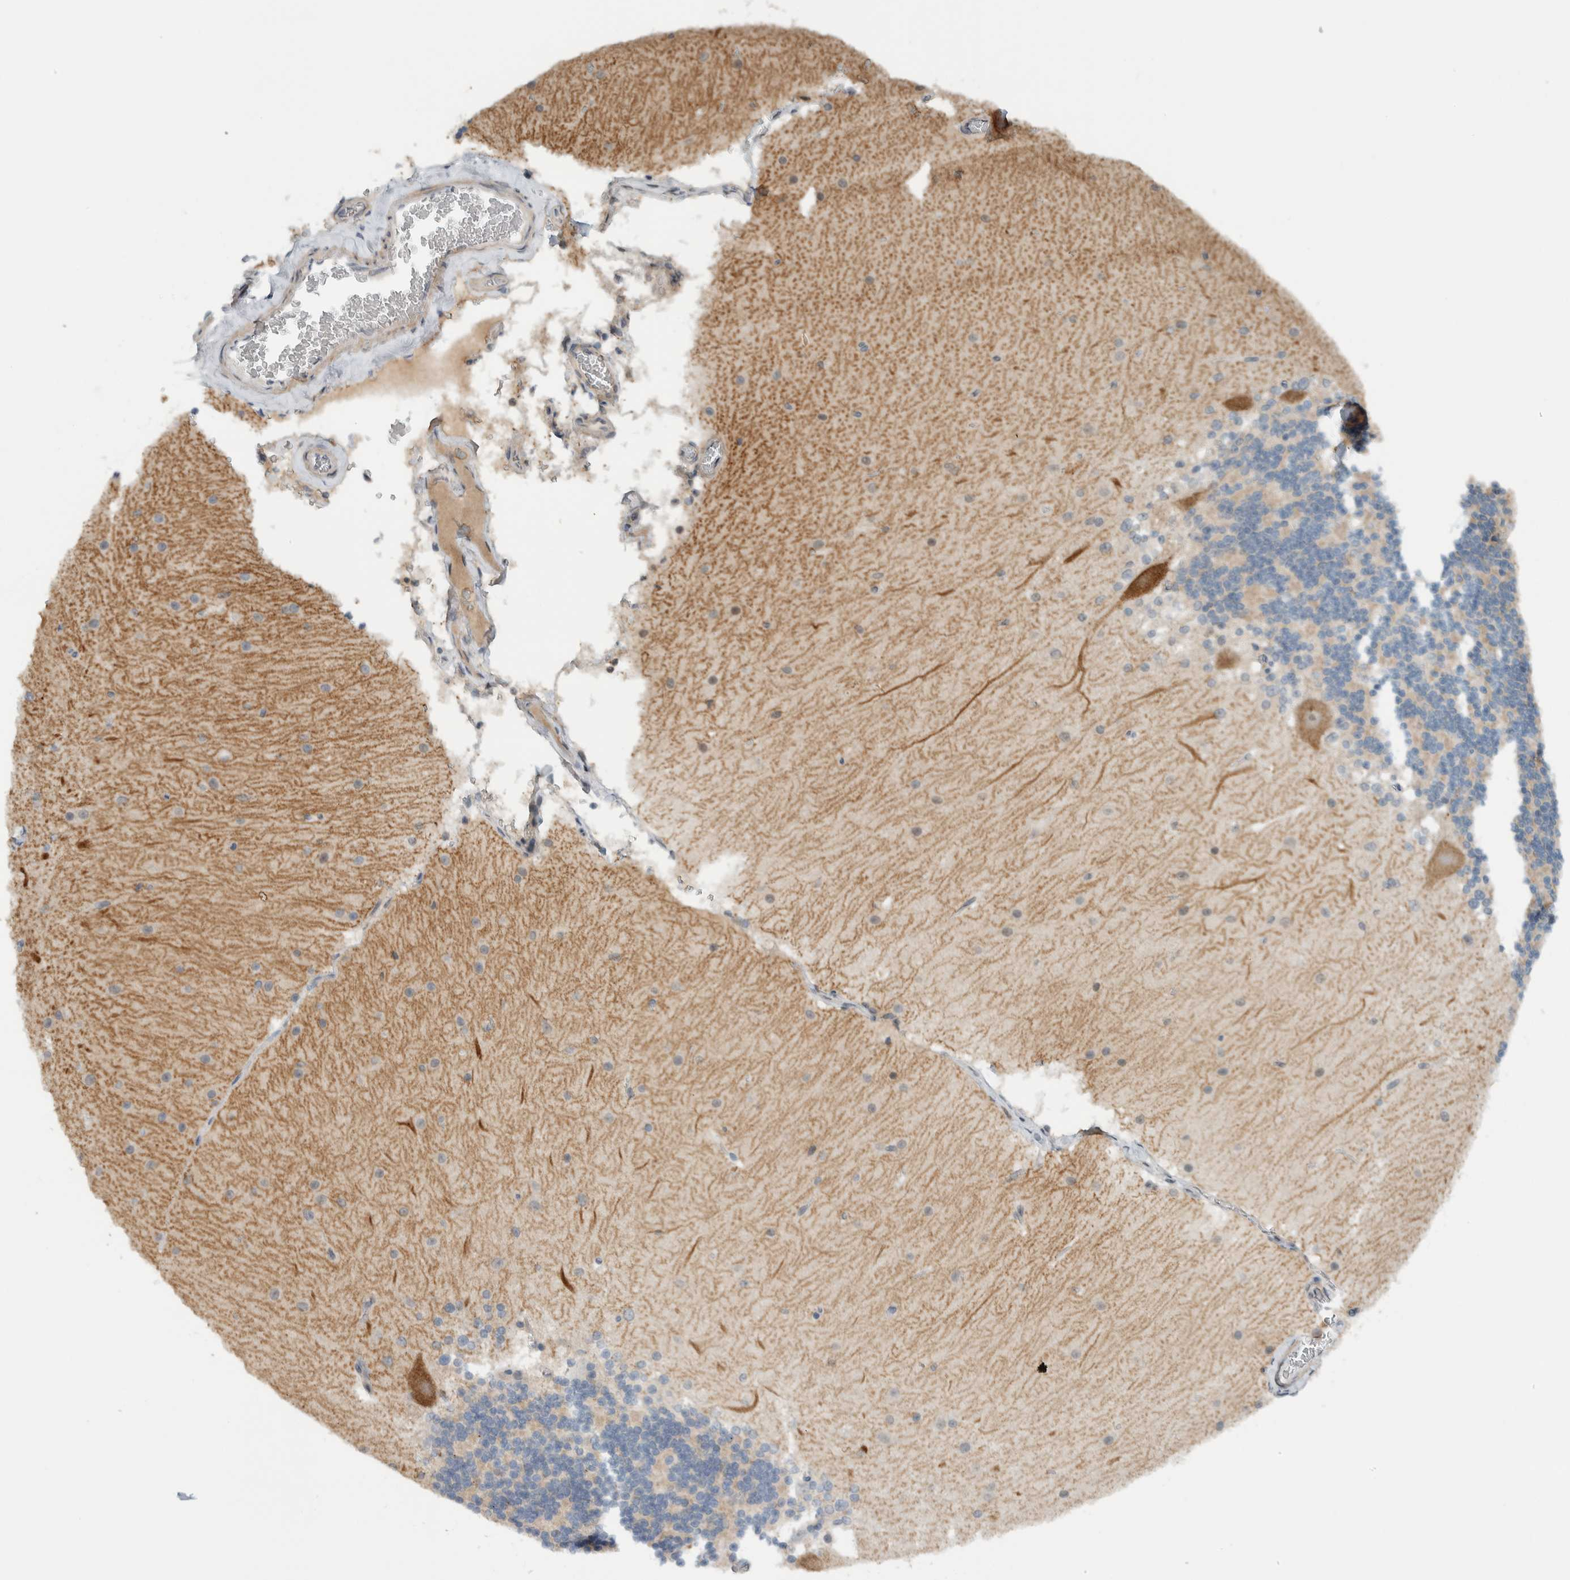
{"staining": {"intensity": "weak", "quantity": "25%-75%", "location": "cytoplasmic/membranous"}, "tissue": "cerebellum", "cell_type": "Cells in granular layer", "image_type": "normal", "snomed": [{"axis": "morphology", "description": "Normal tissue, NOS"}, {"axis": "topography", "description": "Cerebellum"}], "caption": "A high-resolution photomicrograph shows immunohistochemistry (IHC) staining of normal cerebellum, which displays weak cytoplasmic/membranous staining in approximately 25%-75% of cells in granular layer. (Brightfield microscopy of DAB IHC at high magnification).", "gene": "MPRIP", "patient": {"sex": "female", "age": 19}}